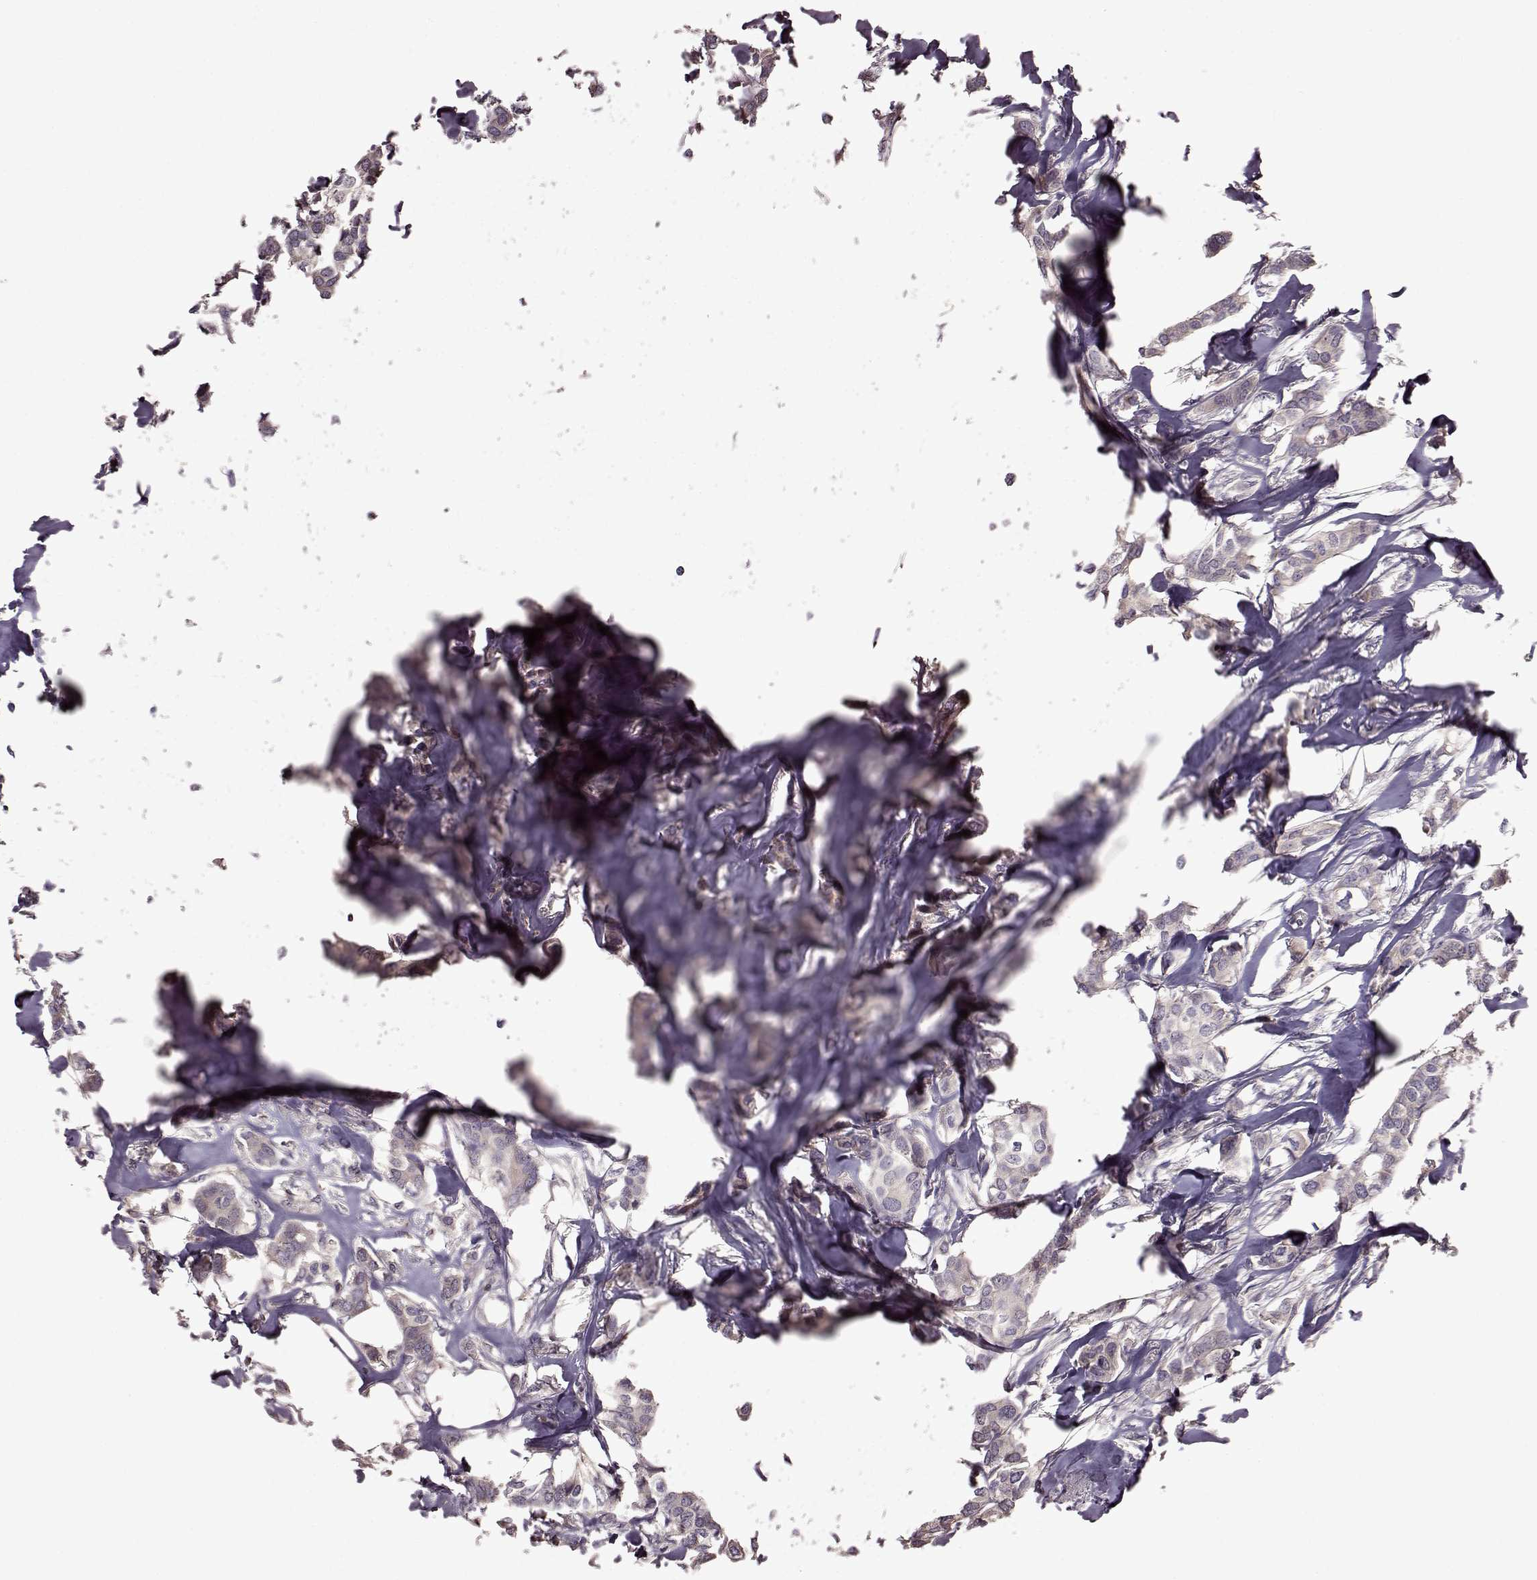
{"staining": {"intensity": "negative", "quantity": "none", "location": "none"}, "tissue": "breast cancer", "cell_type": "Tumor cells", "image_type": "cancer", "snomed": [{"axis": "morphology", "description": "Duct carcinoma"}, {"axis": "topography", "description": "Breast"}], "caption": "This is a histopathology image of IHC staining of breast cancer, which shows no positivity in tumor cells.", "gene": "EDDM3B", "patient": {"sex": "female", "age": 62}}